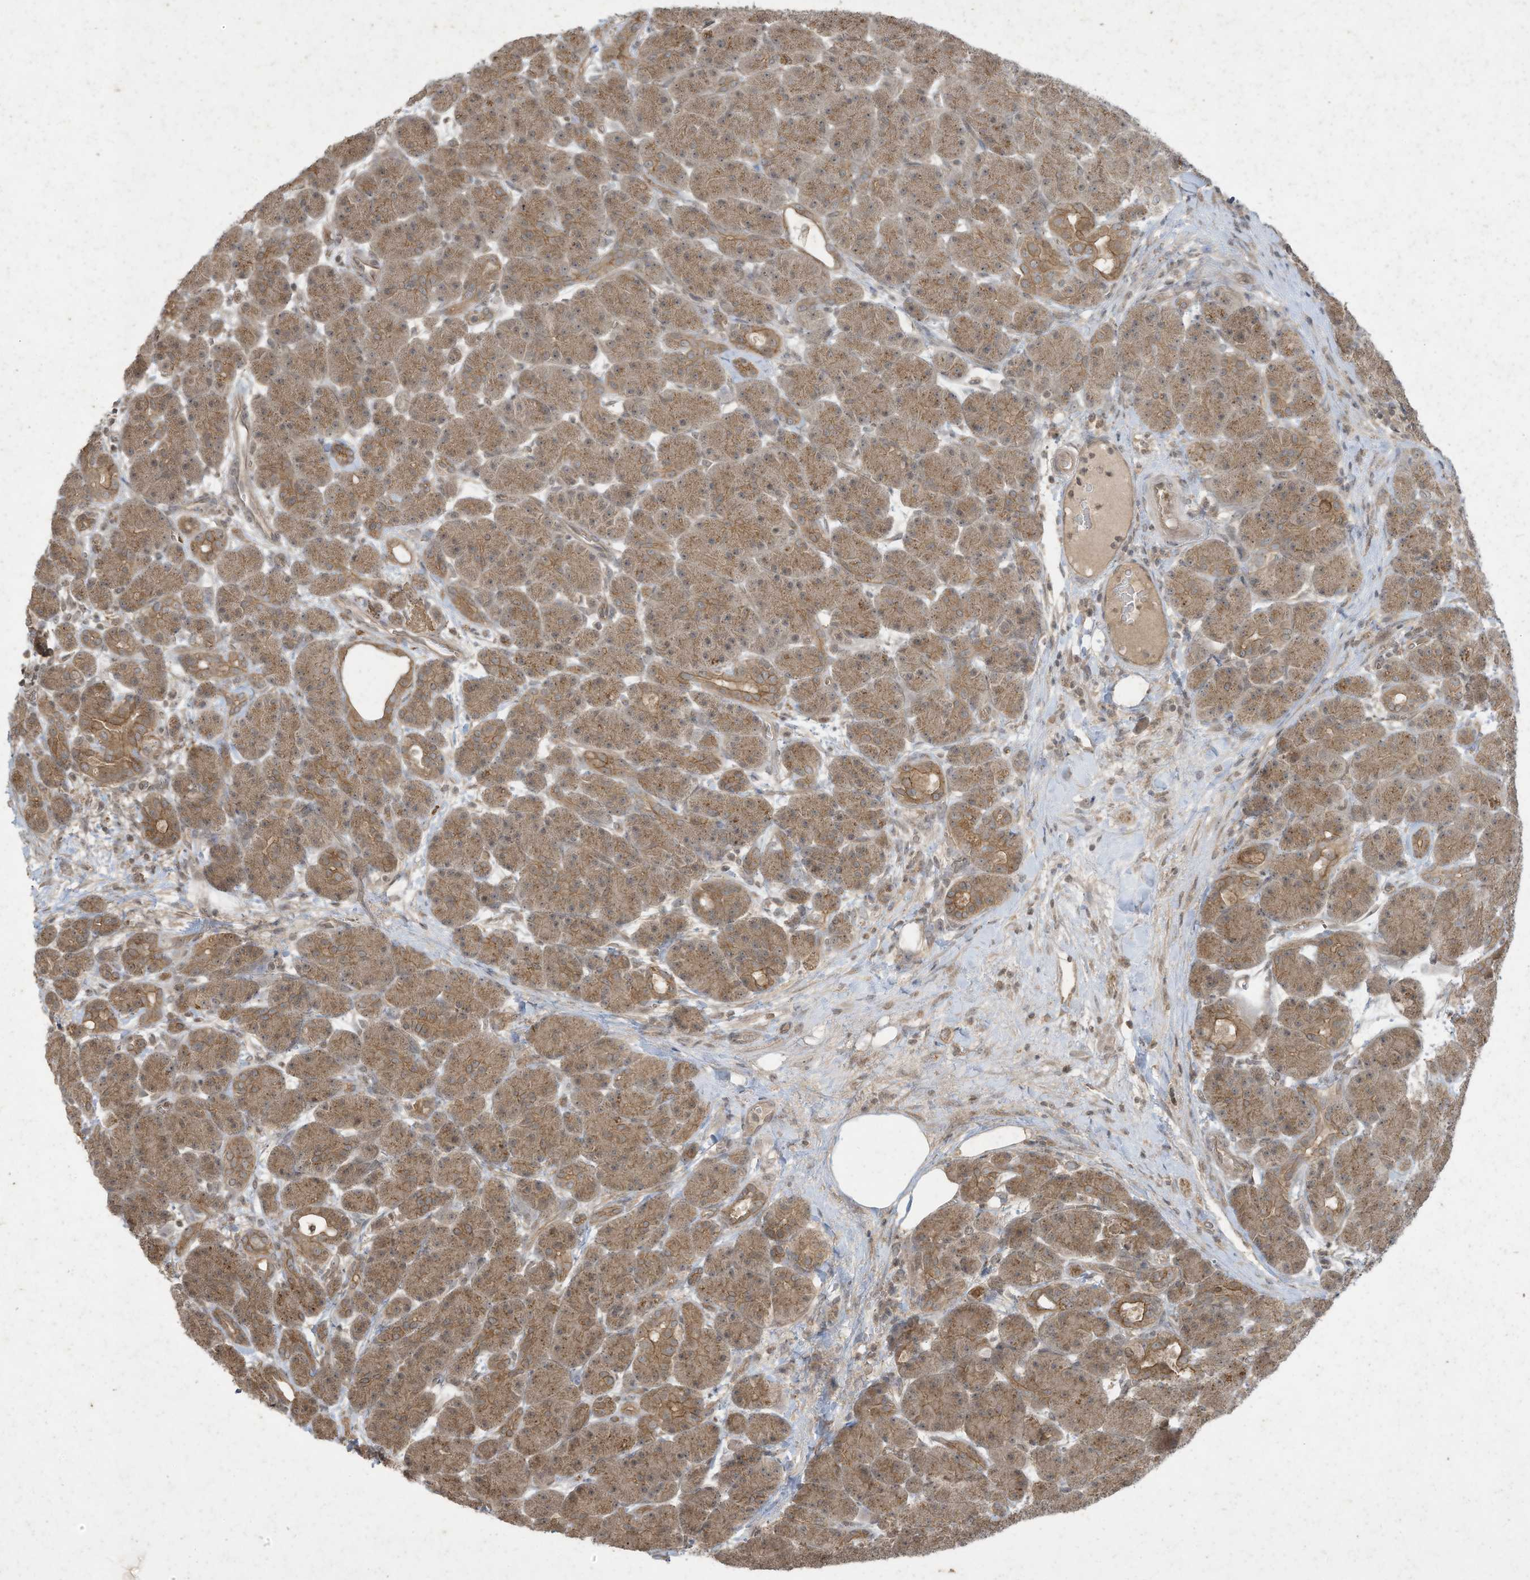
{"staining": {"intensity": "moderate", "quantity": ">75%", "location": "cytoplasmic/membranous"}, "tissue": "pancreas", "cell_type": "Exocrine glandular cells", "image_type": "normal", "snomed": [{"axis": "morphology", "description": "Normal tissue, NOS"}, {"axis": "topography", "description": "Pancreas"}], "caption": "Protein expression analysis of benign human pancreas reveals moderate cytoplasmic/membranous positivity in approximately >75% of exocrine glandular cells.", "gene": "MATN2", "patient": {"sex": "male", "age": 63}}